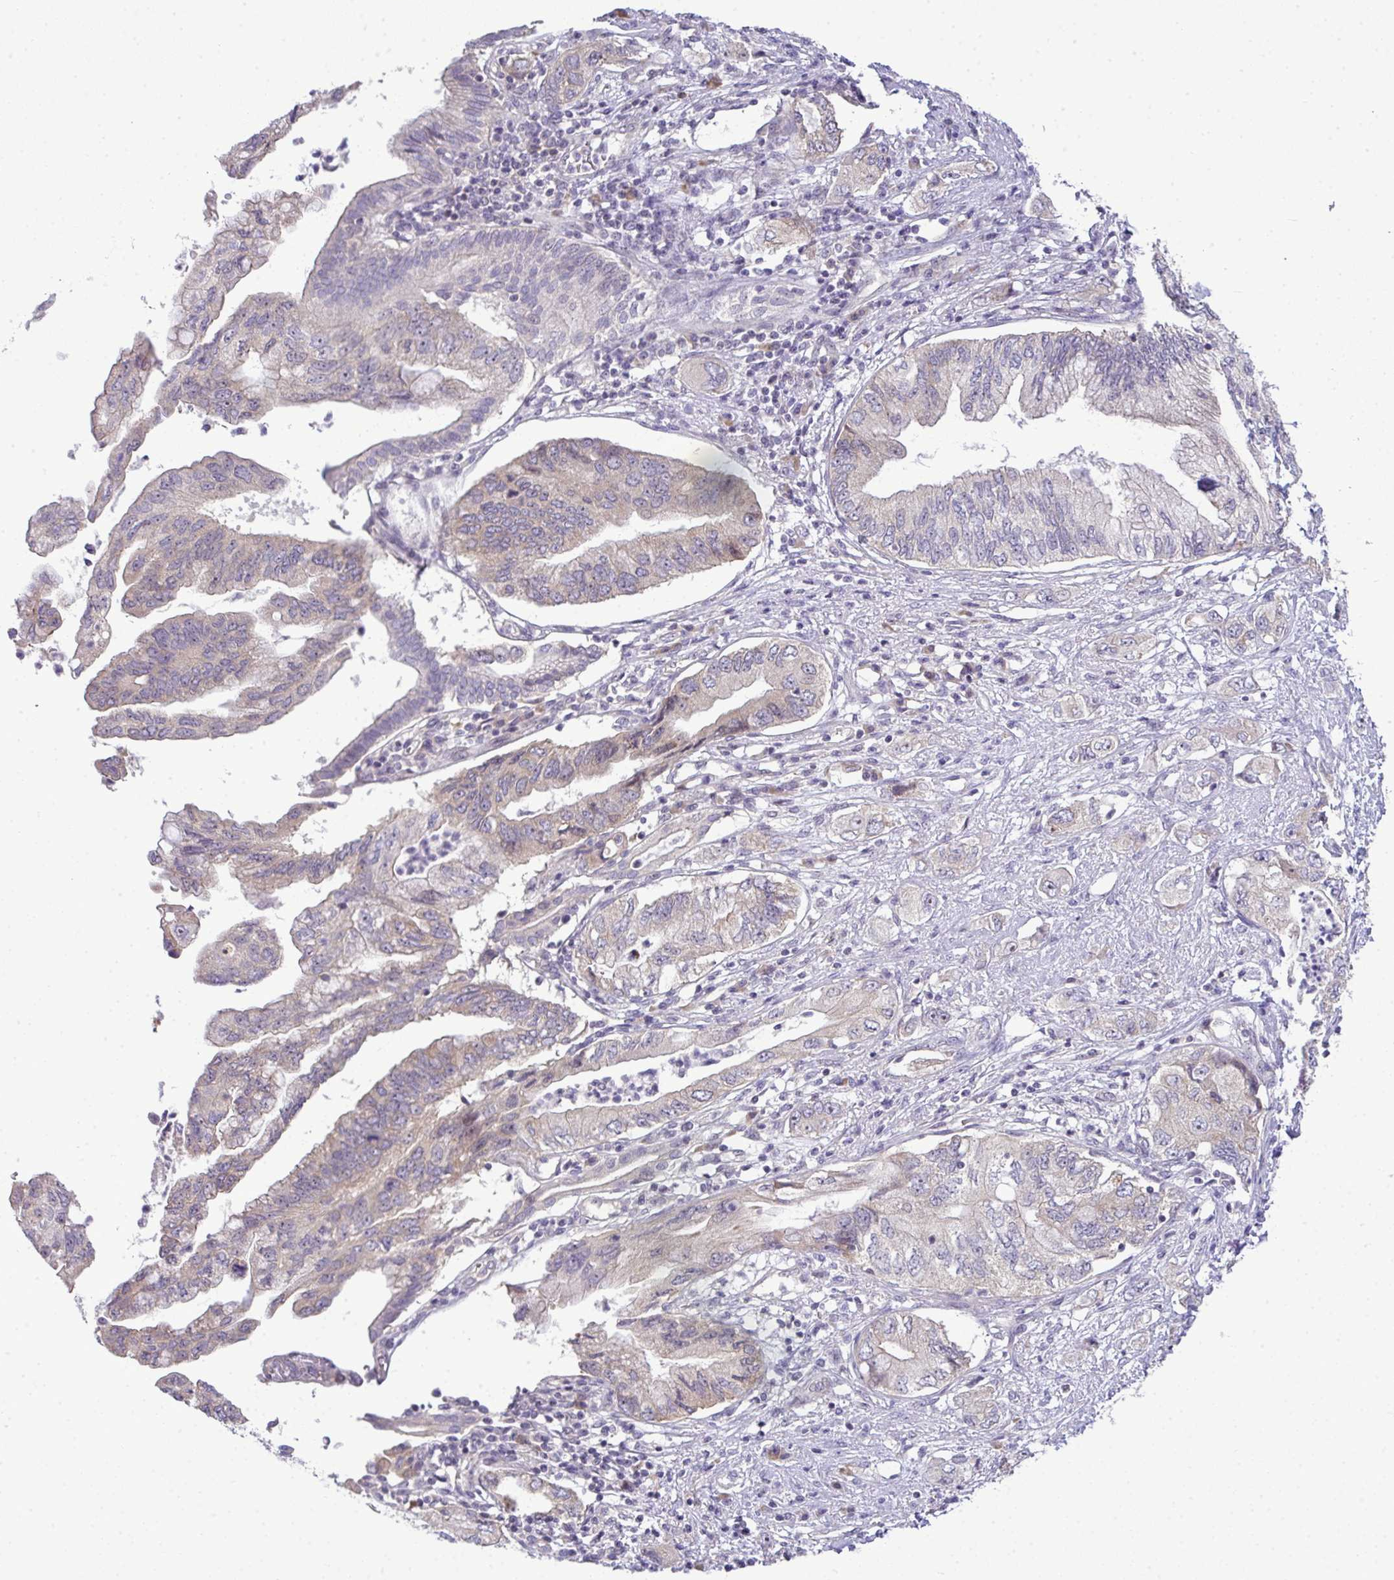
{"staining": {"intensity": "negative", "quantity": "none", "location": "none"}, "tissue": "pancreatic cancer", "cell_type": "Tumor cells", "image_type": "cancer", "snomed": [{"axis": "morphology", "description": "Adenocarcinoma, NOS"}, {"axis": "topography", "description": "Pancreas"}], "caption": "This is a micrograph of IHC staining of pancreatic cancer, which shows no expression in tumor cells.", "gene": "NT5C1A", "patient": {"sex": "female", "age": 73}}